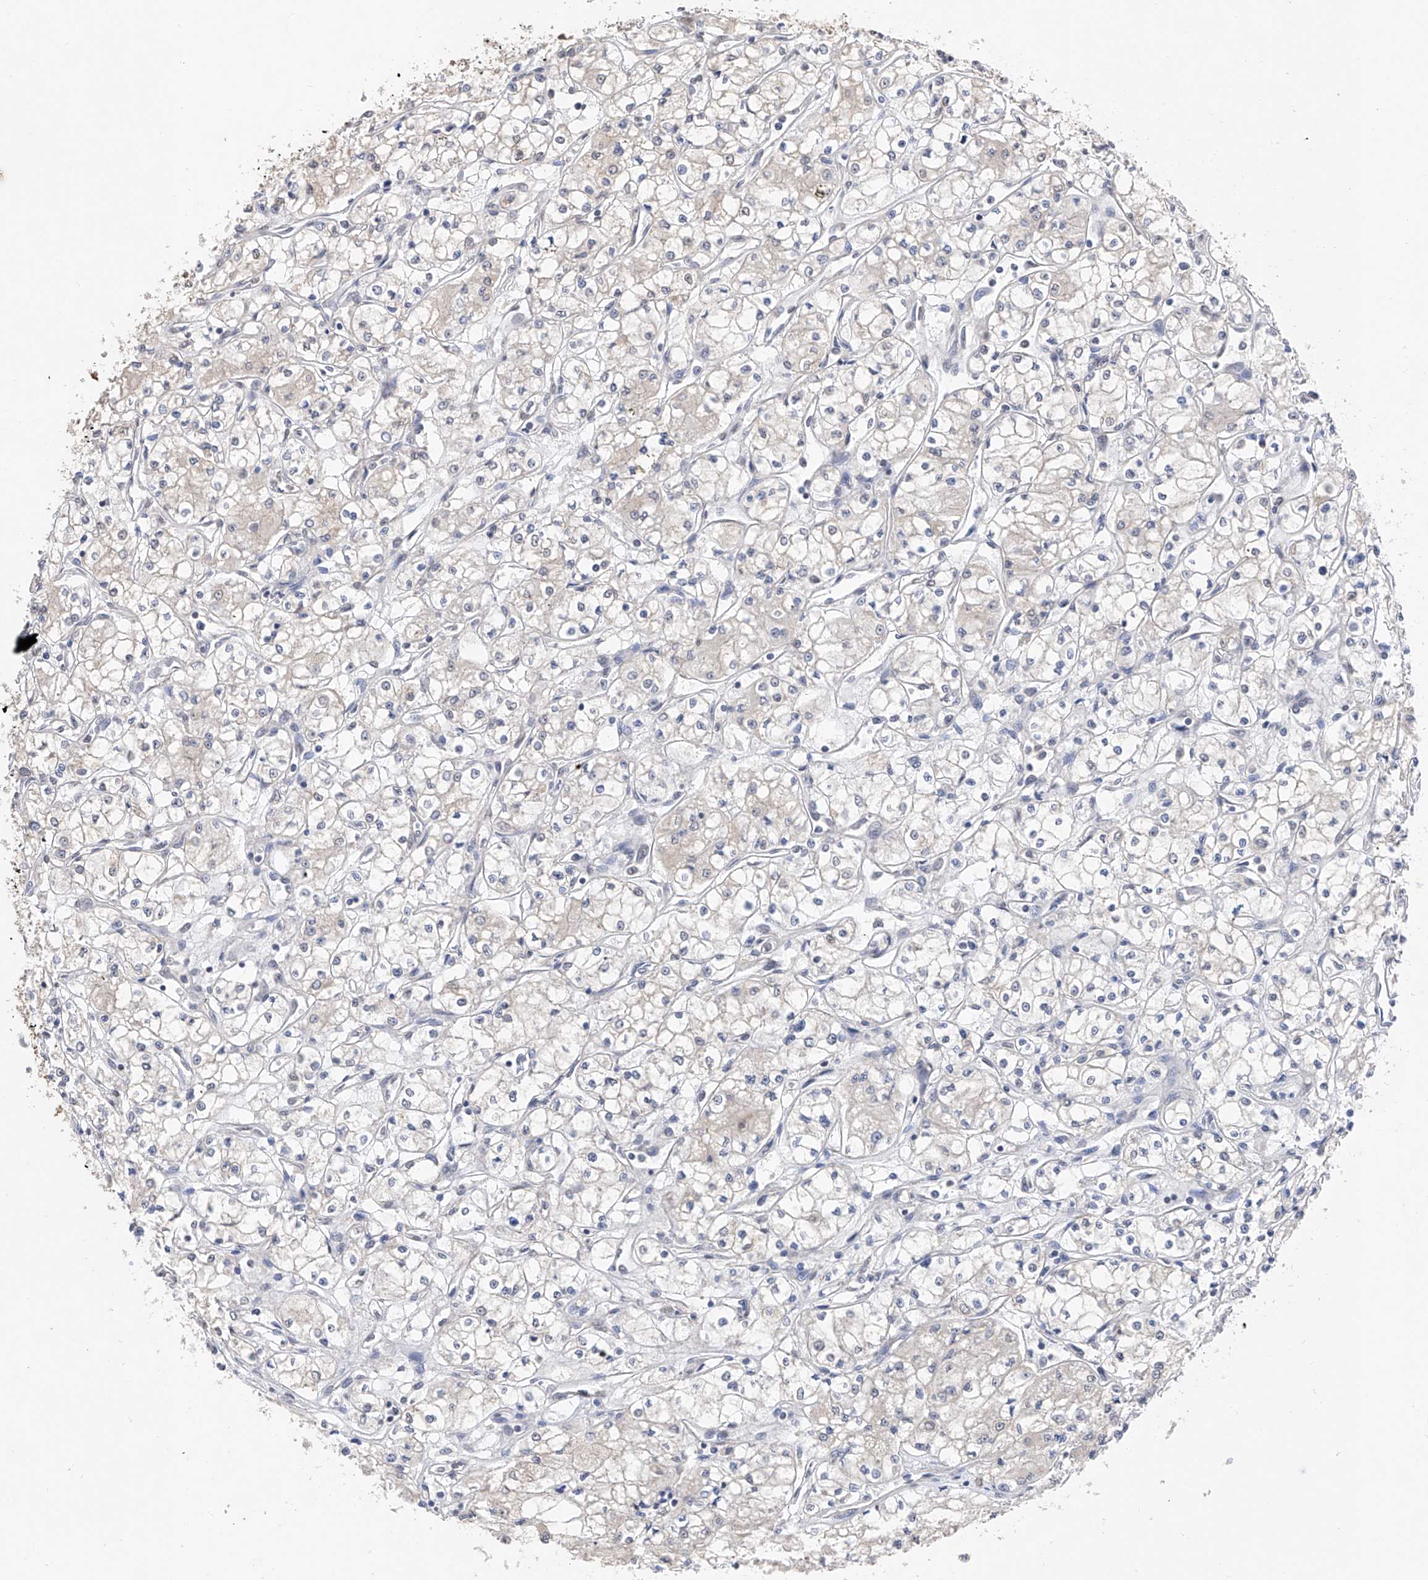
{"staining": {"intensity": "negative", "quantity": "none", "location": "none"}, "tissue": "renal cancer", "cell_type": "Tumor cells", "image_type": "cancer", "snomed": [{"axis": "morphology", "description": "Adenocarcinoma, NOS"}, {"axis": "topography", "description": "Kidney"}], "caption": "High power microscopy histopathology image of an immunohistochemistry (IHC) image of adenocarcinoma (renal), revealing no significant expression in tumor cells.", "gene": "DMAP1", "patient": {"sex": "male", "age": 59}}